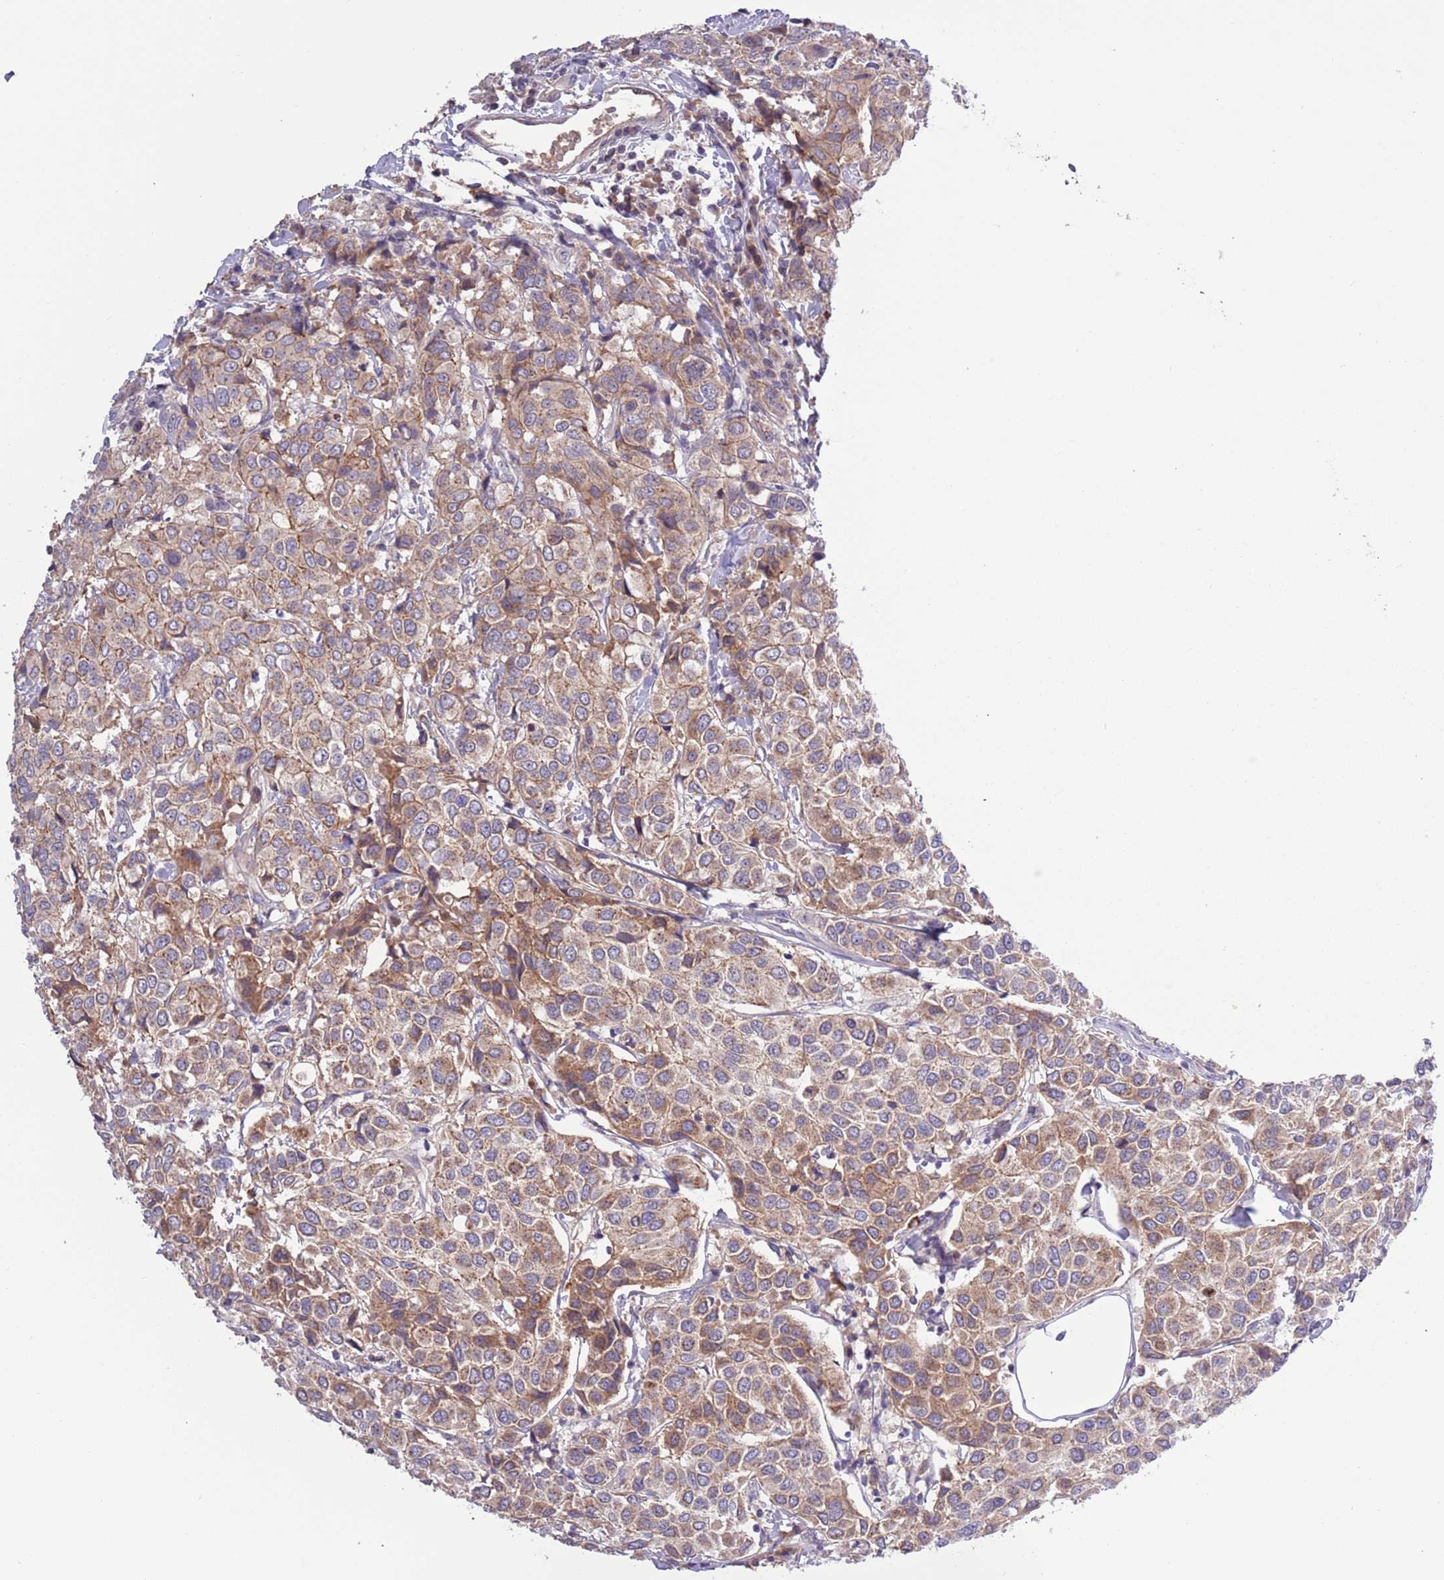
{"staining": {"intensity": "moderate", "quantity": ">75%", "location": "cytoplasmic/membranous"}, "tissue": "breast cancer", "cell_type": "Tumor cells", "image_type": "cancer", "snomed": [{"axis": "morphology", "description": "Duct carcinoma"}, {"axis": "topography", "description": "Breast"}], "caption": "Immunohistochemical staining of breast cancer (intraductal carcinoma) exhibits moderate cytoplasmic/membranous protein staining in approximately >75% of tumor cells. (DAB = brown stain, brightfield microscopy at high magnification).", "gene": "SHROOM3", "patient": {"sex": "female", "age": 55}}